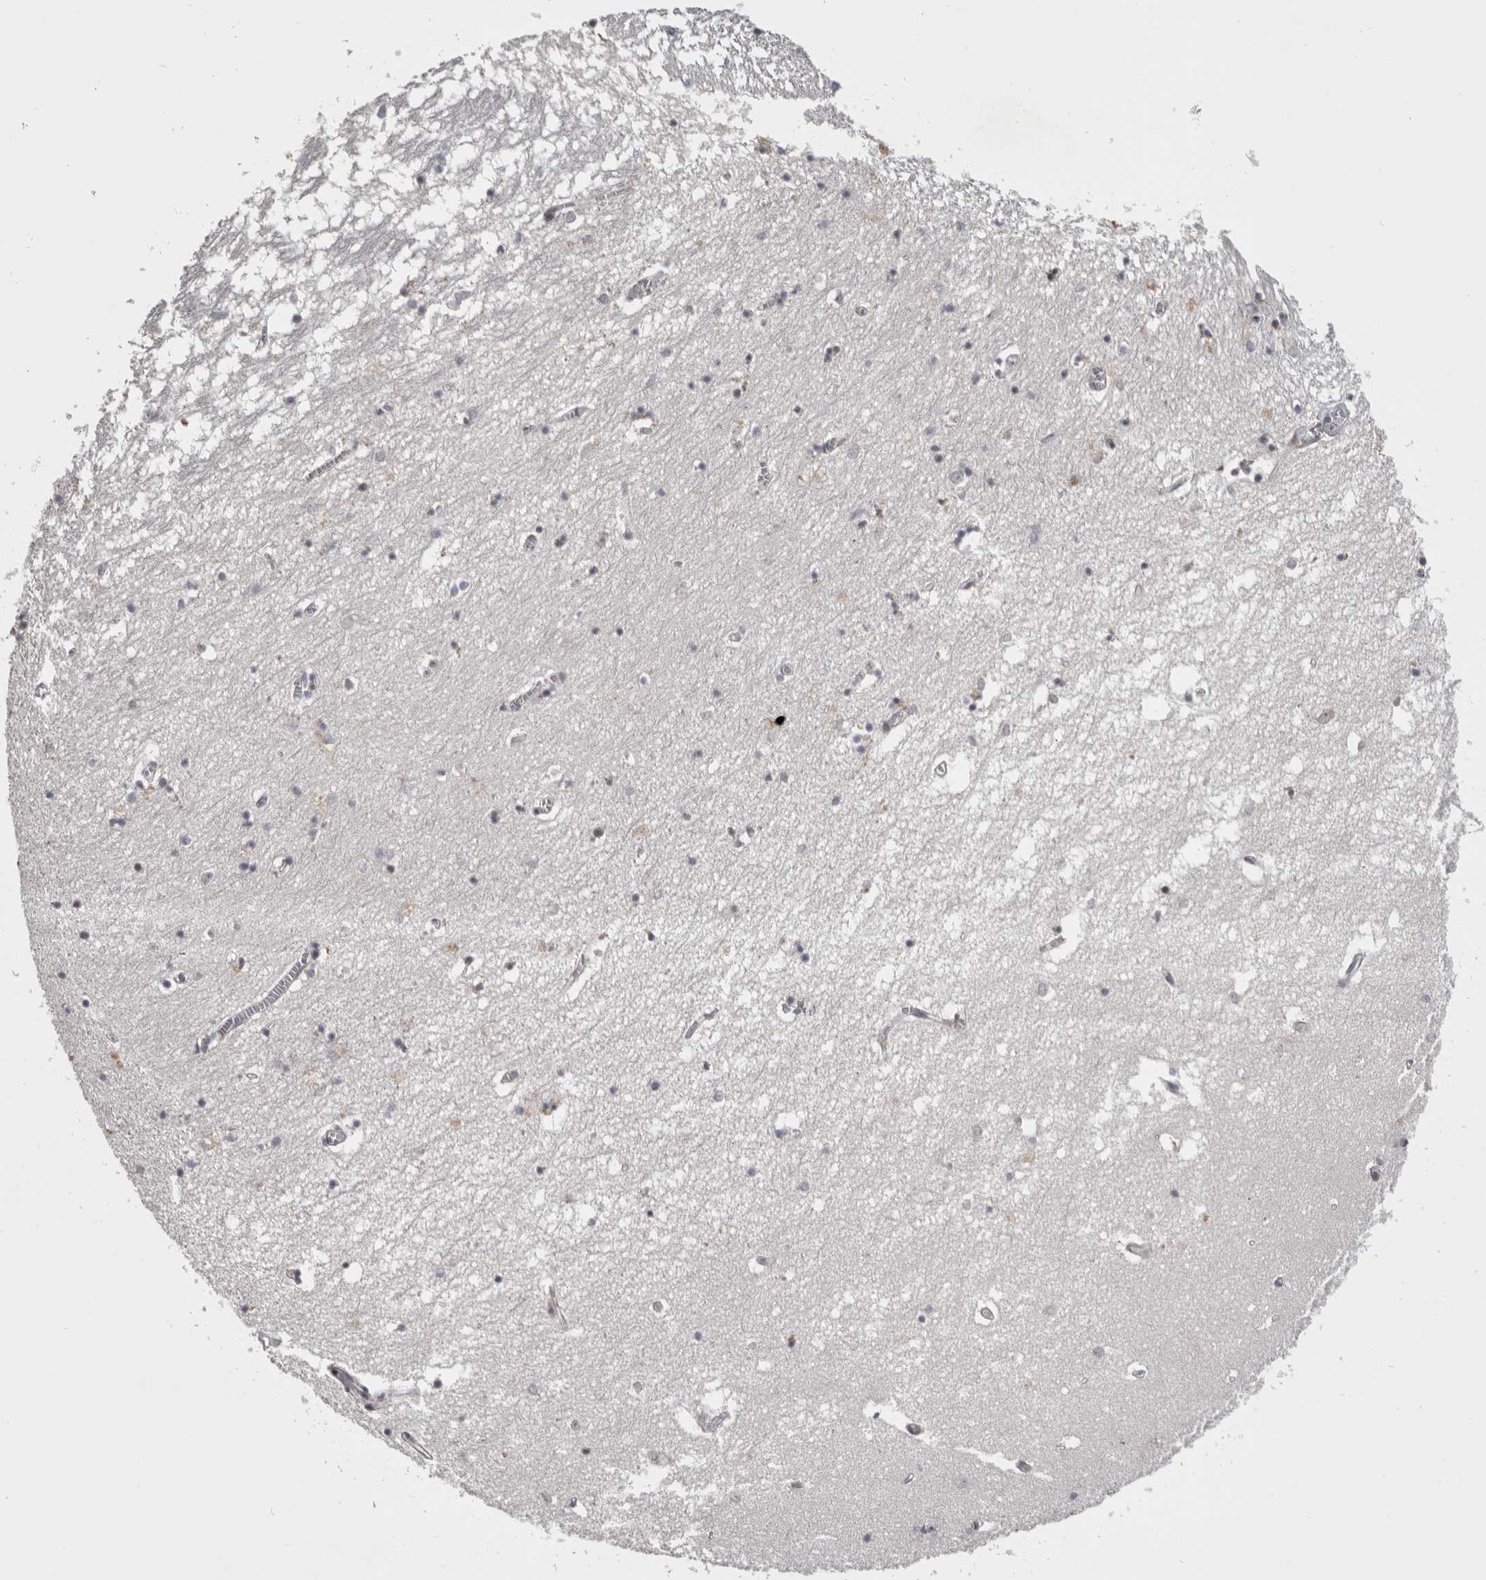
{"staining": {"intensity": "moderate", "quantity": "<25%", "location": "nuclear"}, "tissue": "hippocampus", "cell_type": "Glial cells", "image_type": "normal", "snomed": [{"axis": "morphology", "description": "Normal tissue, NOS"}, {"axis": "topography", "description": "Hippocampus"}], "caption": "Hippocampus stained for a protein exhibits moderate nuclear positivity in glial cells. The staining was performed using DAB (3,3'-diaminobenzidine), with brown indicating positive protein expression. Nuclei are stained blue with hematoxylin.", "gene": "AZIN1", "patient": {"sex": "male", "age": 70}}